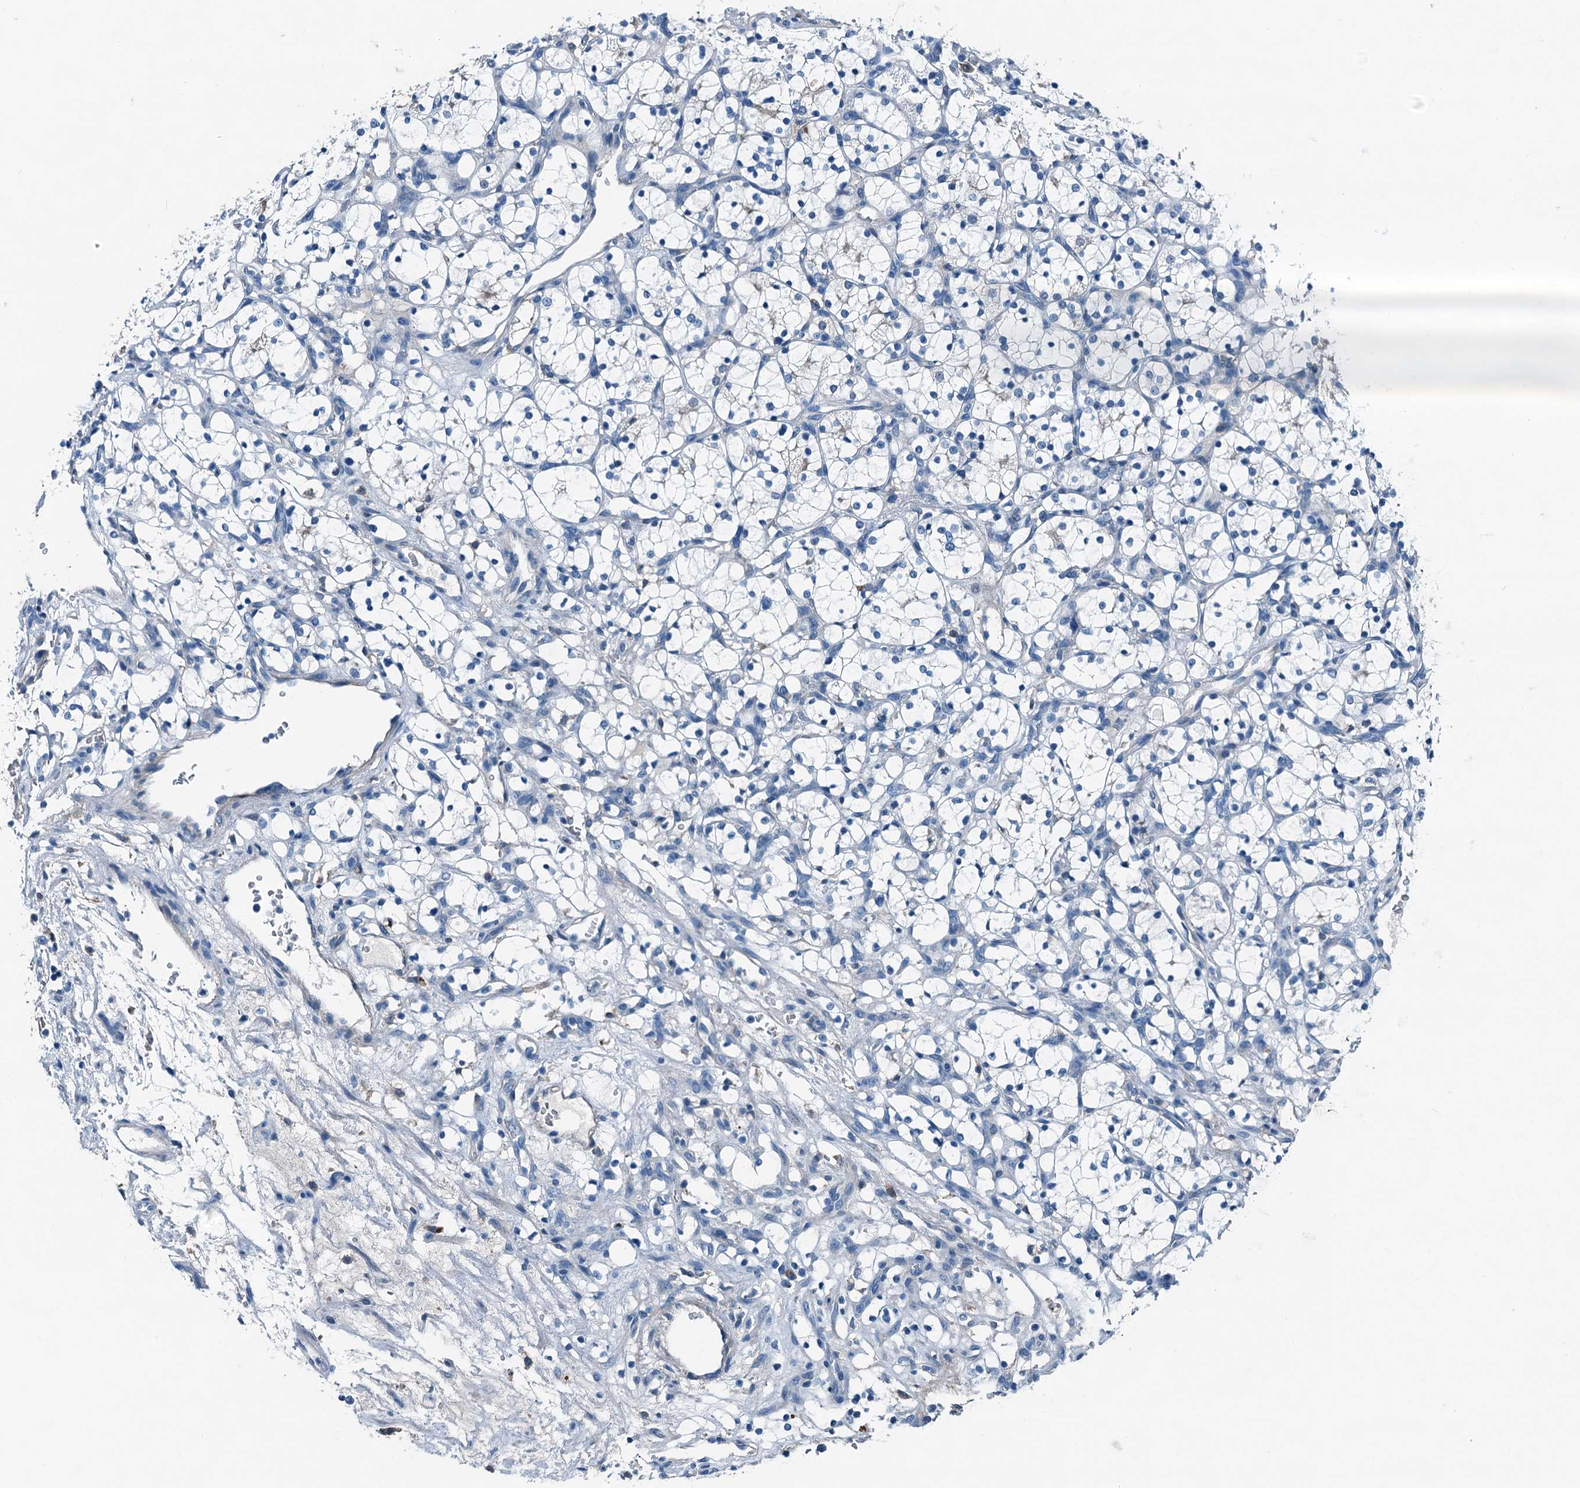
{"staining": {"intensity": "negative", "quantity": "none", "location": "none"}, "tissue": "renal cancer", "cell_type": "Tumor cells", "image_type": "cancer", "snomed": [{"axis": "morphology", "description": "Adenocarcinoma, NOS"}, {"axis": "topography", "description": "Kidney"}], "caption": "Photomicrograph shows no protein expression in tumor cells of renal cancer (adenocarcinoma) tissue.", "gene": "RAB3IL1", "patient": {"sex": "female", "age": 69}}